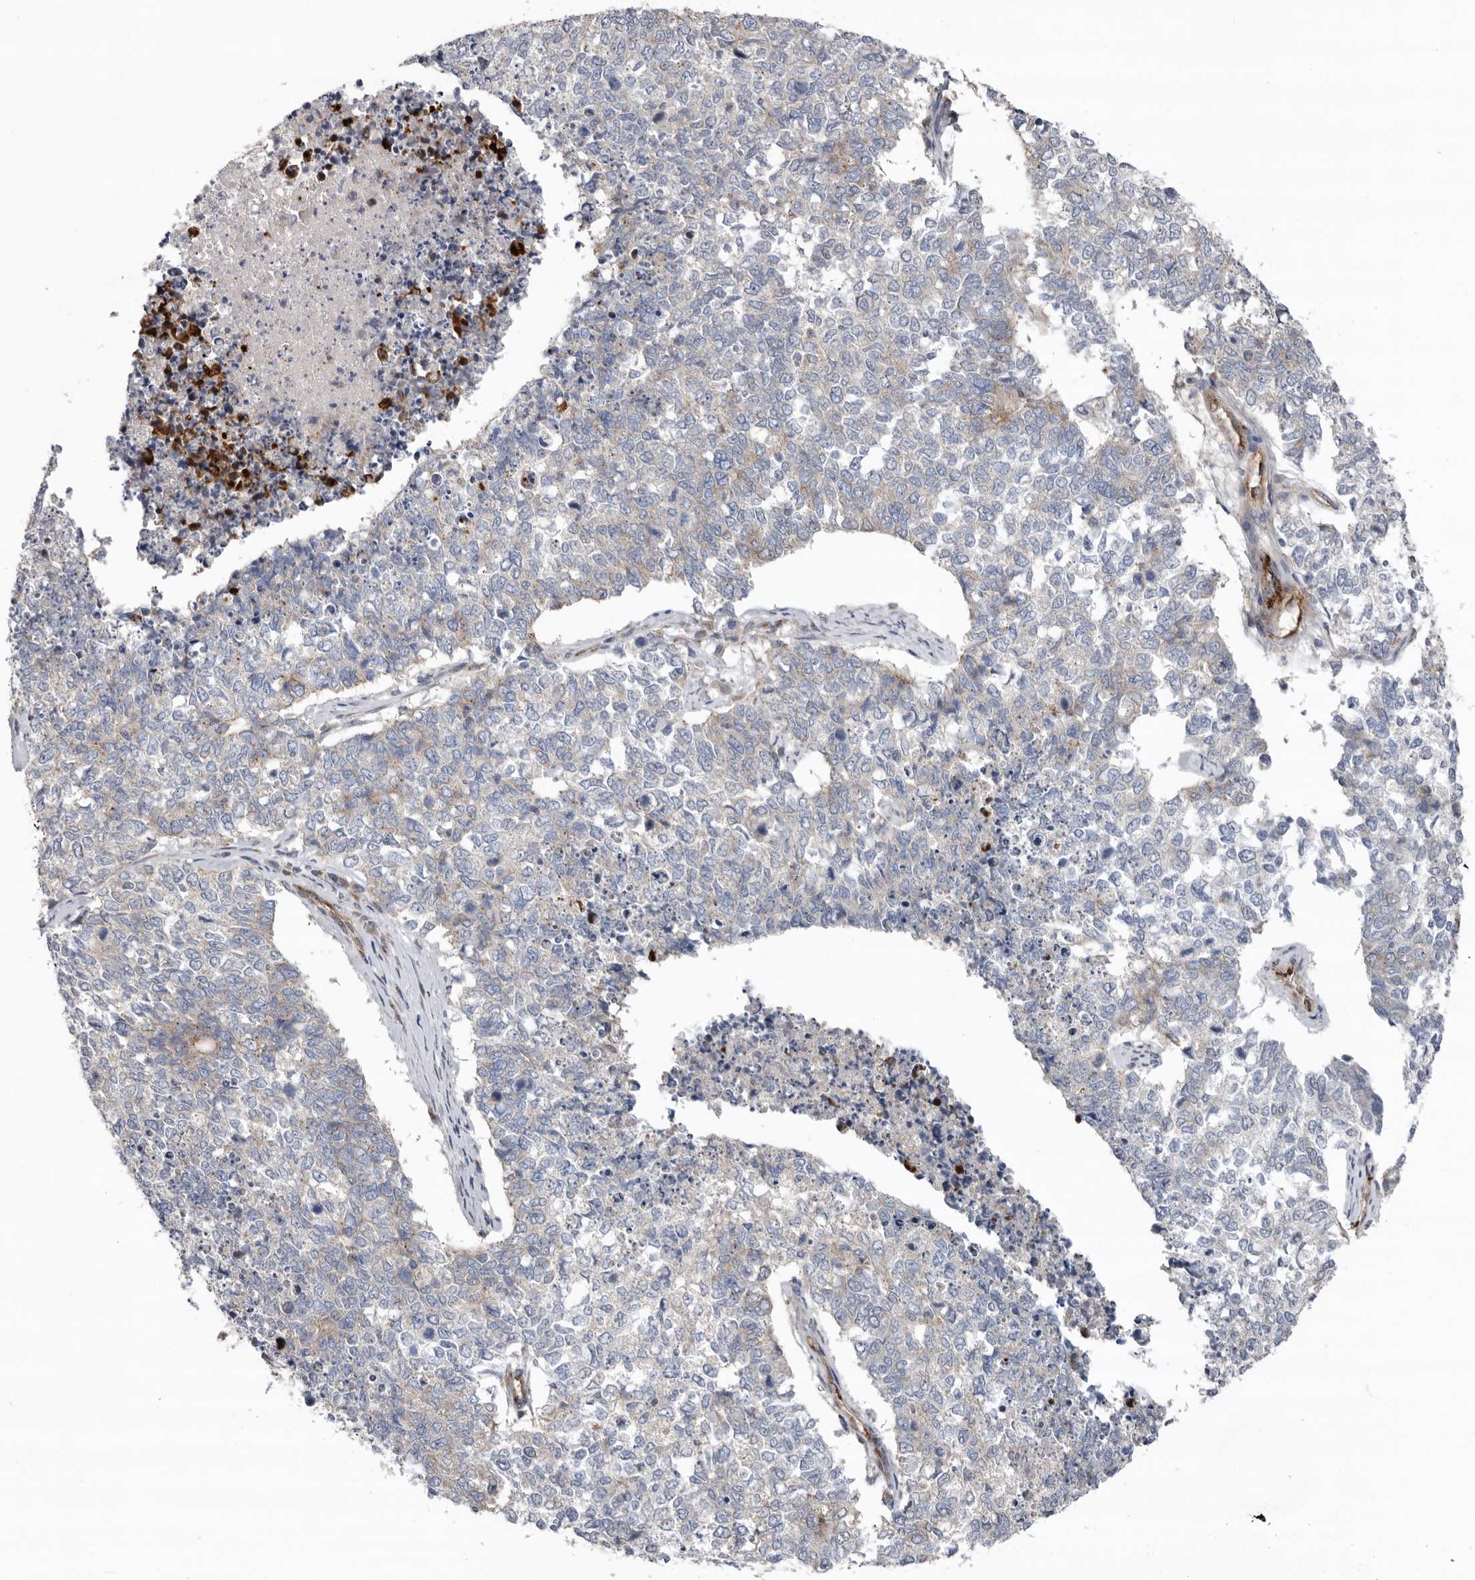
{"staining": {"intensity": "negative", "quantity": "none", "location": "none"}, "tissue": "cervical cancer", "cell_type": "Tumor cells", "image_type": "cancer", "snomed": [{"axis": "morphology", "description": "Squamous cell carcinoma, NOS"}, {"axis": "topography", "description": "Cervix"}], "caption": "There is no significant expression in tumor cells of cervical cancer (squamous cell carcinoma).", "gene": "LUZP1", "patient": {"sex": "female", "age": 63}}